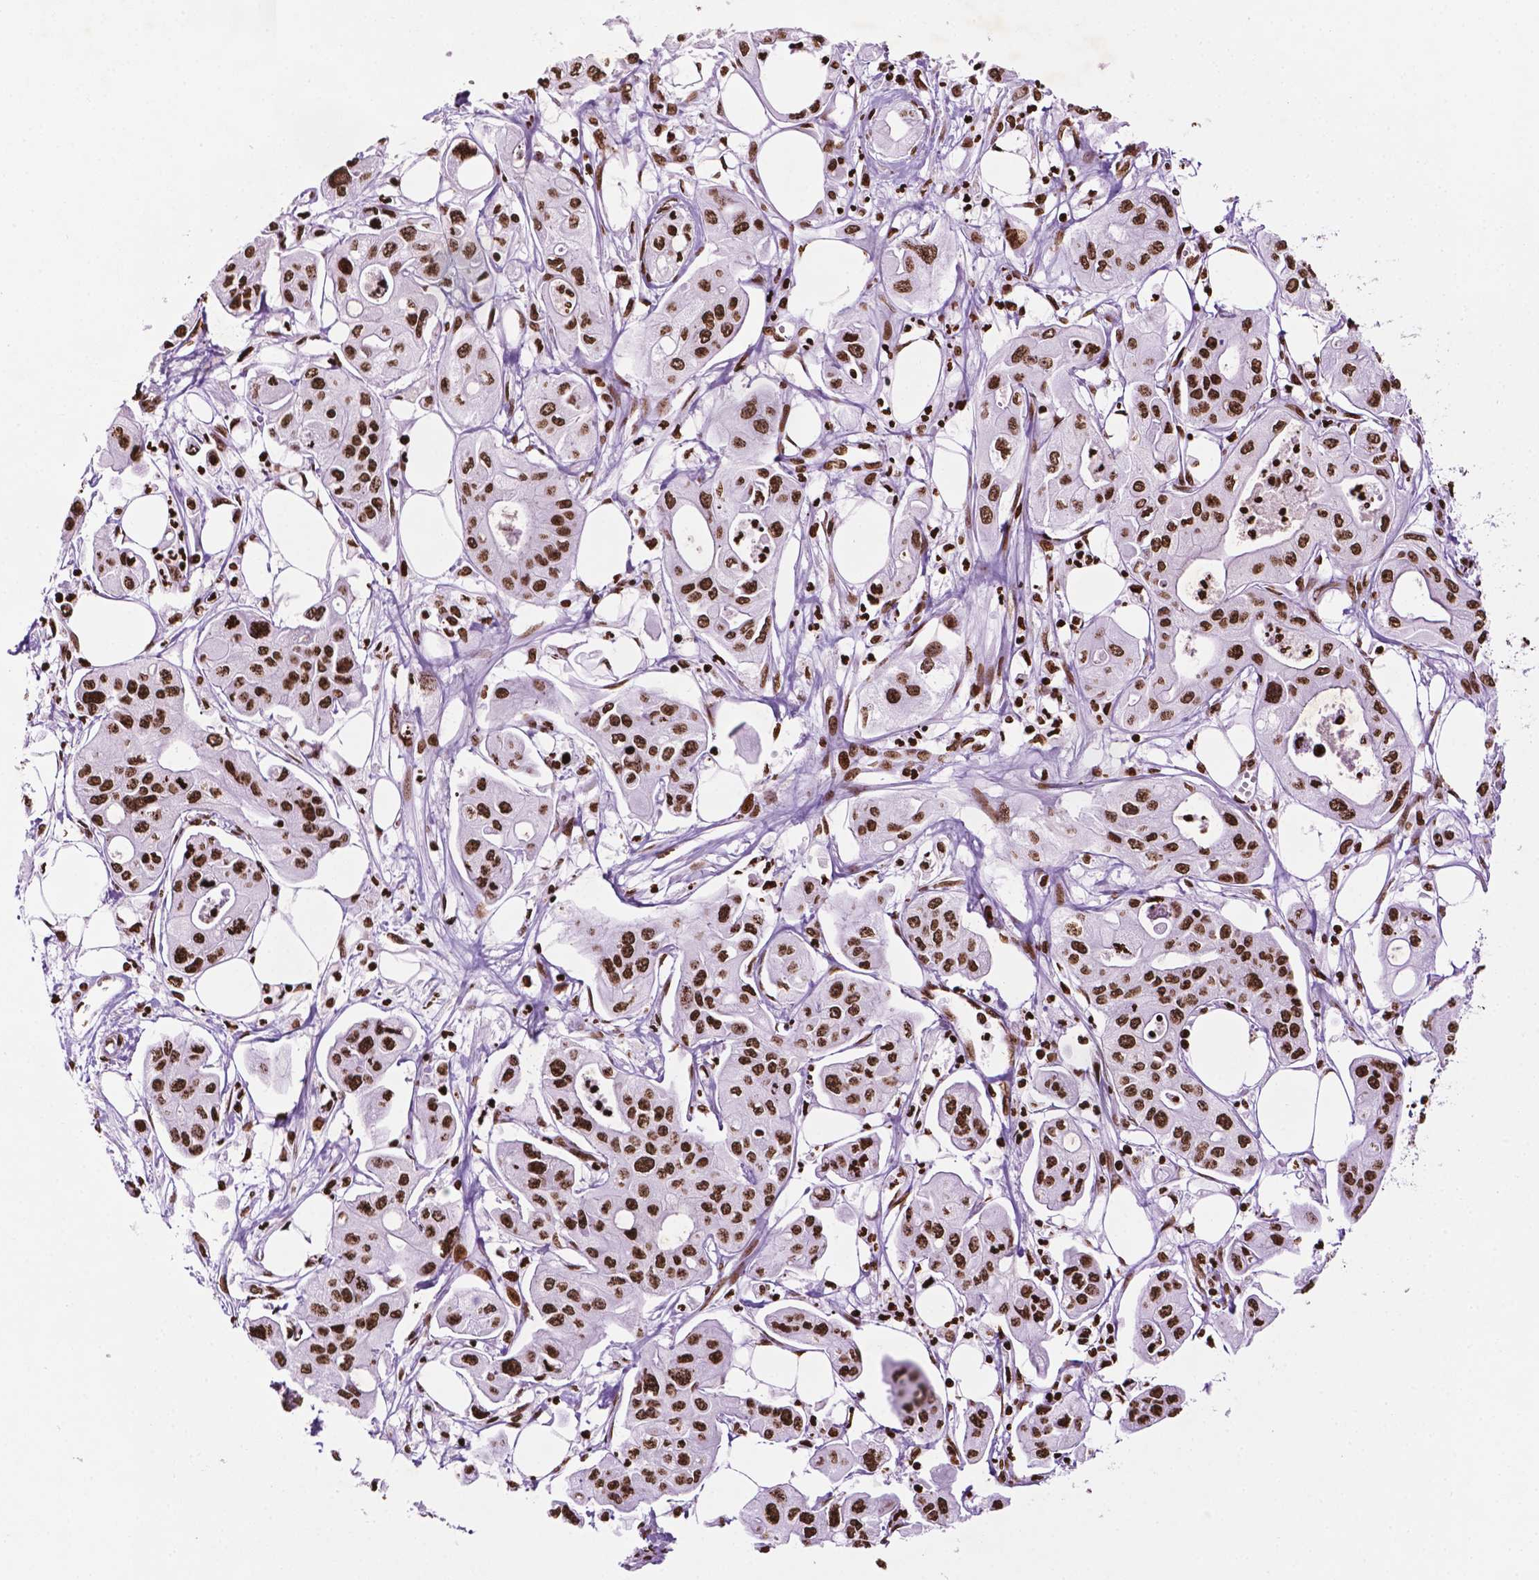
{"staining": {"intensity": "strong", "quantity": ">75%", "location": "nuclear"}, "tissue": "pancreatic cancer", "cell_type": "Tumor cells", "image_type": "cancer", "snomed": [{"axis": "morphology", "description": "Adenocarcinoma, NOS"}, {"axis": "topography", "description": "Pancreas"}], "caption": "Human pancreatic adenocarcinoma stained with a protein marker shows strong staining in tumor cells.", "gene": "TMEM250", "patient": {"sex": "male", "age": 70}}